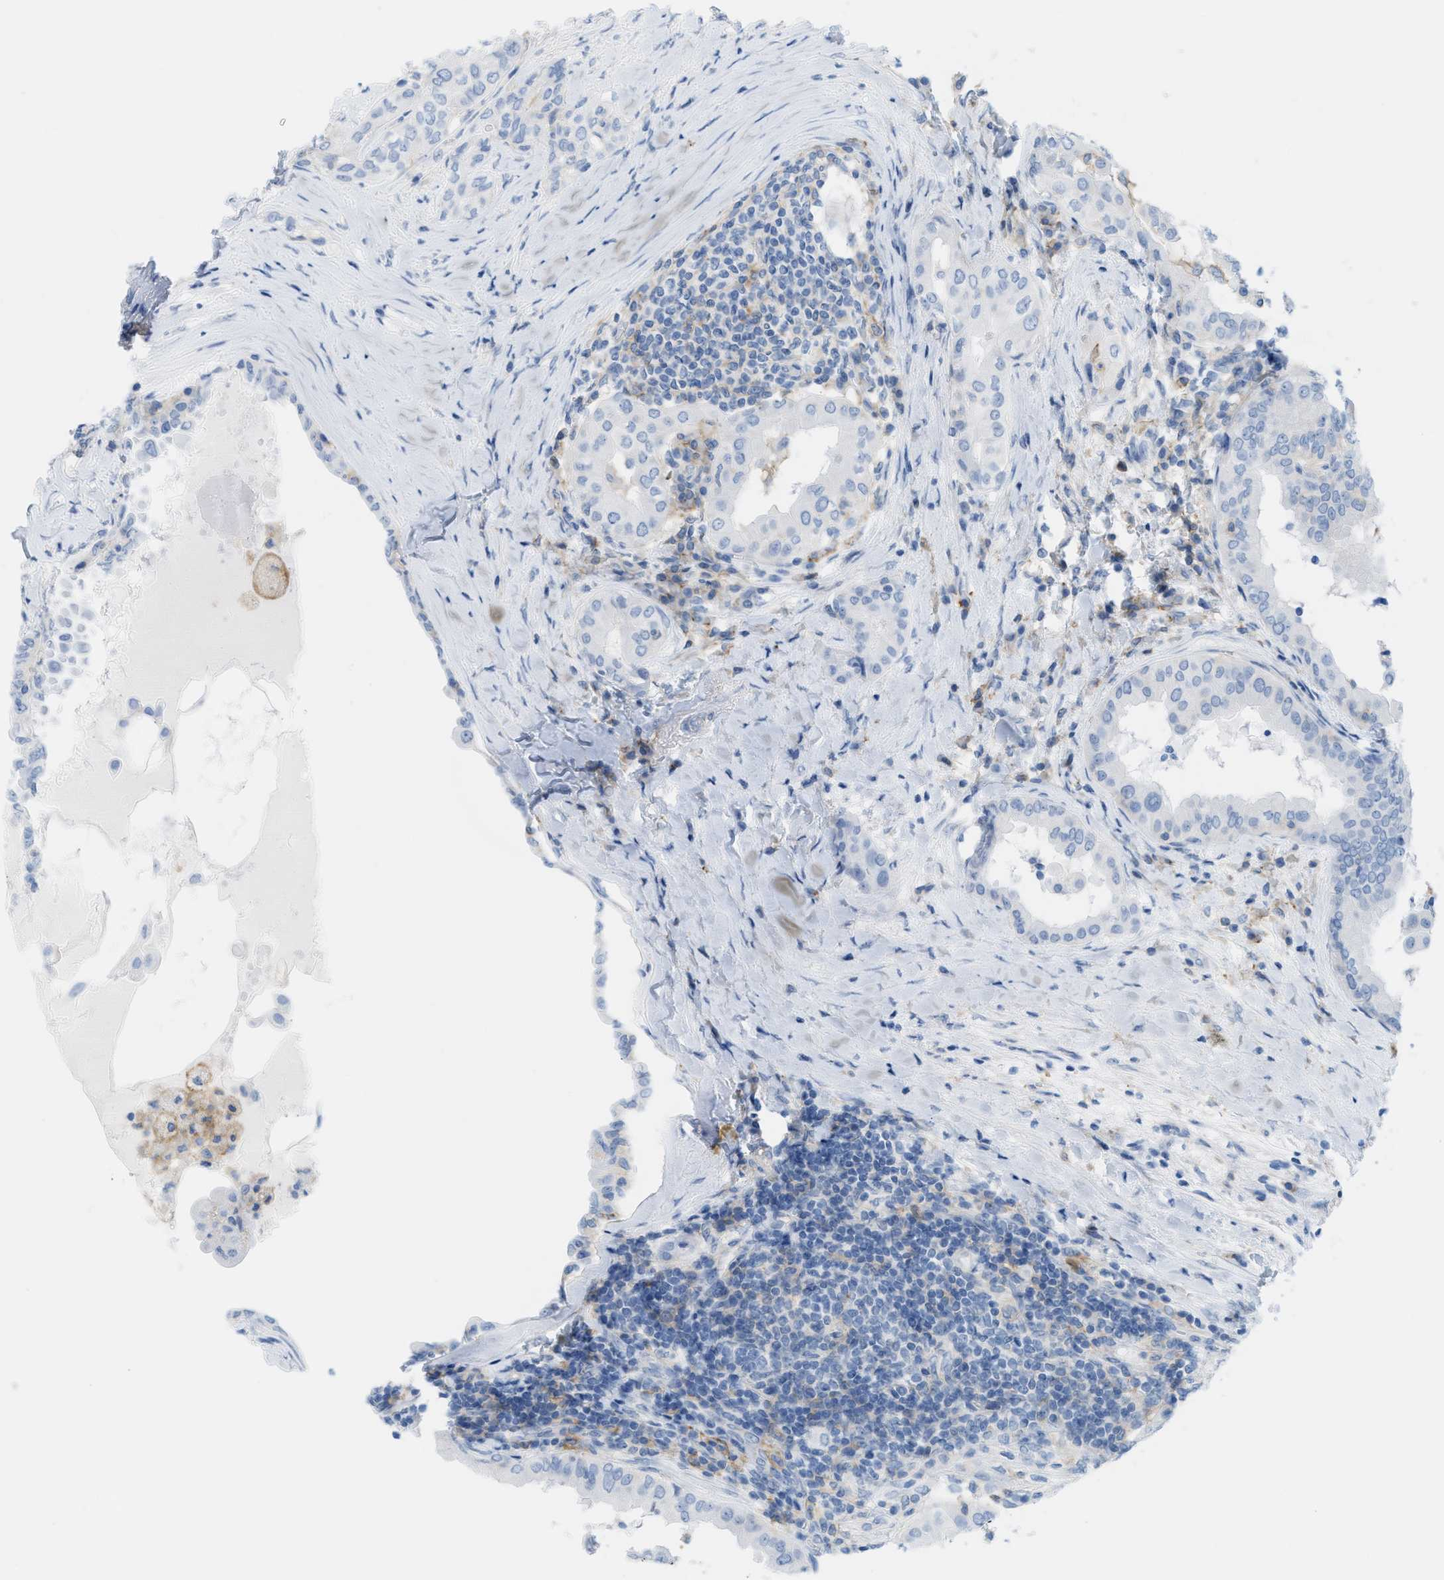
{"staining": {"intensity": "negative", "quantity": "none", "location": "none"}, "tissue": "thyroid cancer", "cell_type": "Tumor cells", "image_type": "cancer", "snomed": [{"axis": "morphology", "description": "Papillary adenocarcinoma, NOS"}, {"axis": "topography", "description": "Thyroid gland"}], "caption": "A high-resolution photomicrograph shows IHC staining of papillary adenocarcinoma (thyroid), which demonstrates no significant expression in tumor cells. (Immunohistochemistry, brightfield microscopy, high magnification).", "gene": "SLC3A2", "patient": {"sex": "male", "age": 33}}